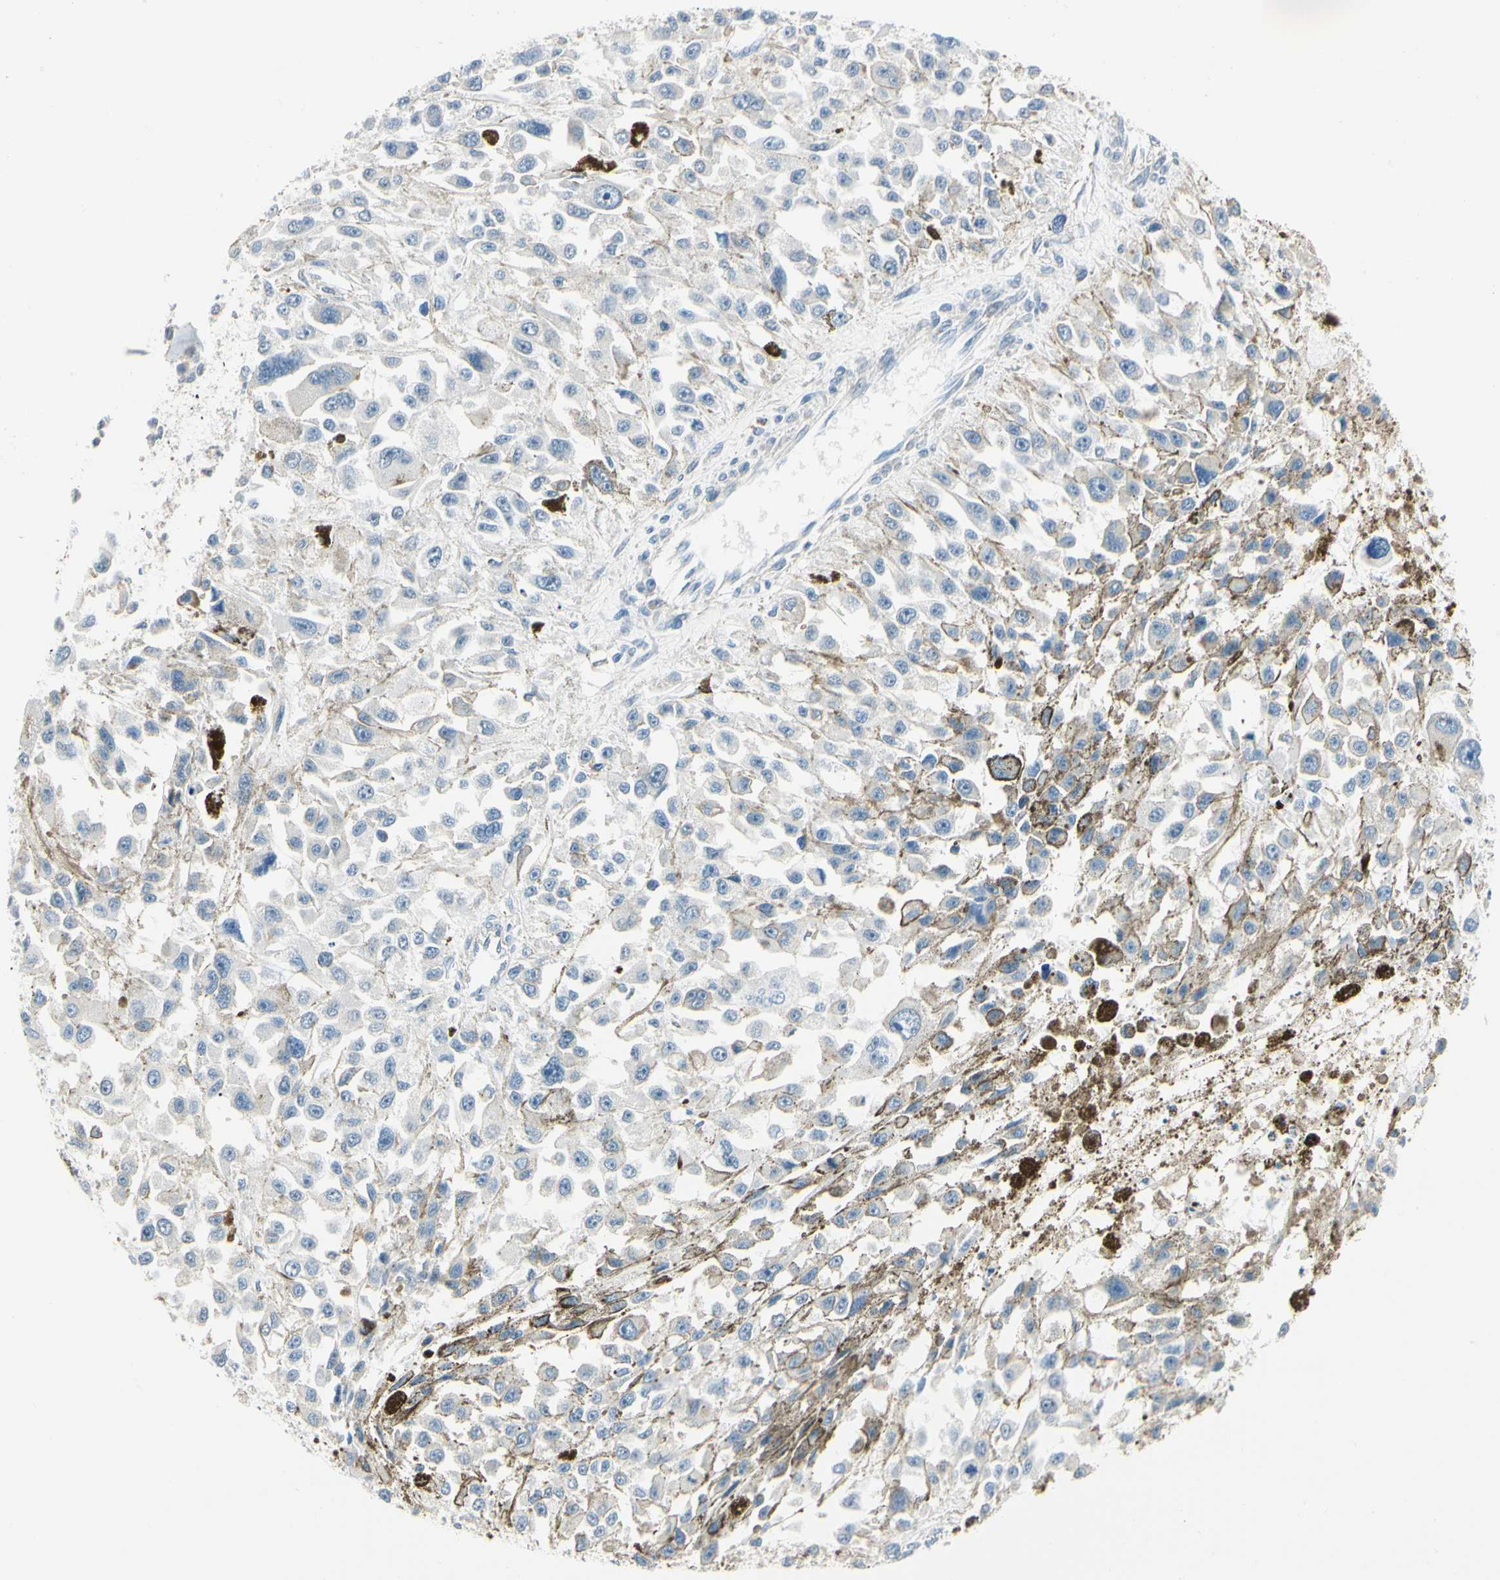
{"staining": {"intensity": "negative", "quantity": "none", "location": "none"}, "tissue": "melanoma", "cell_type": "Tumor cells", "image_type": "cancer", "snomed": [{"axis": "morphology", "description": "Malignant melanoma, Metastatic site"}, {"axis": "topography", "description": "Lymph node"}], "caption": "There is no significant expression in tumor cells of melanoma.", "gene": "DUSP12", "patient": {"sex": "male", "age": 59}}